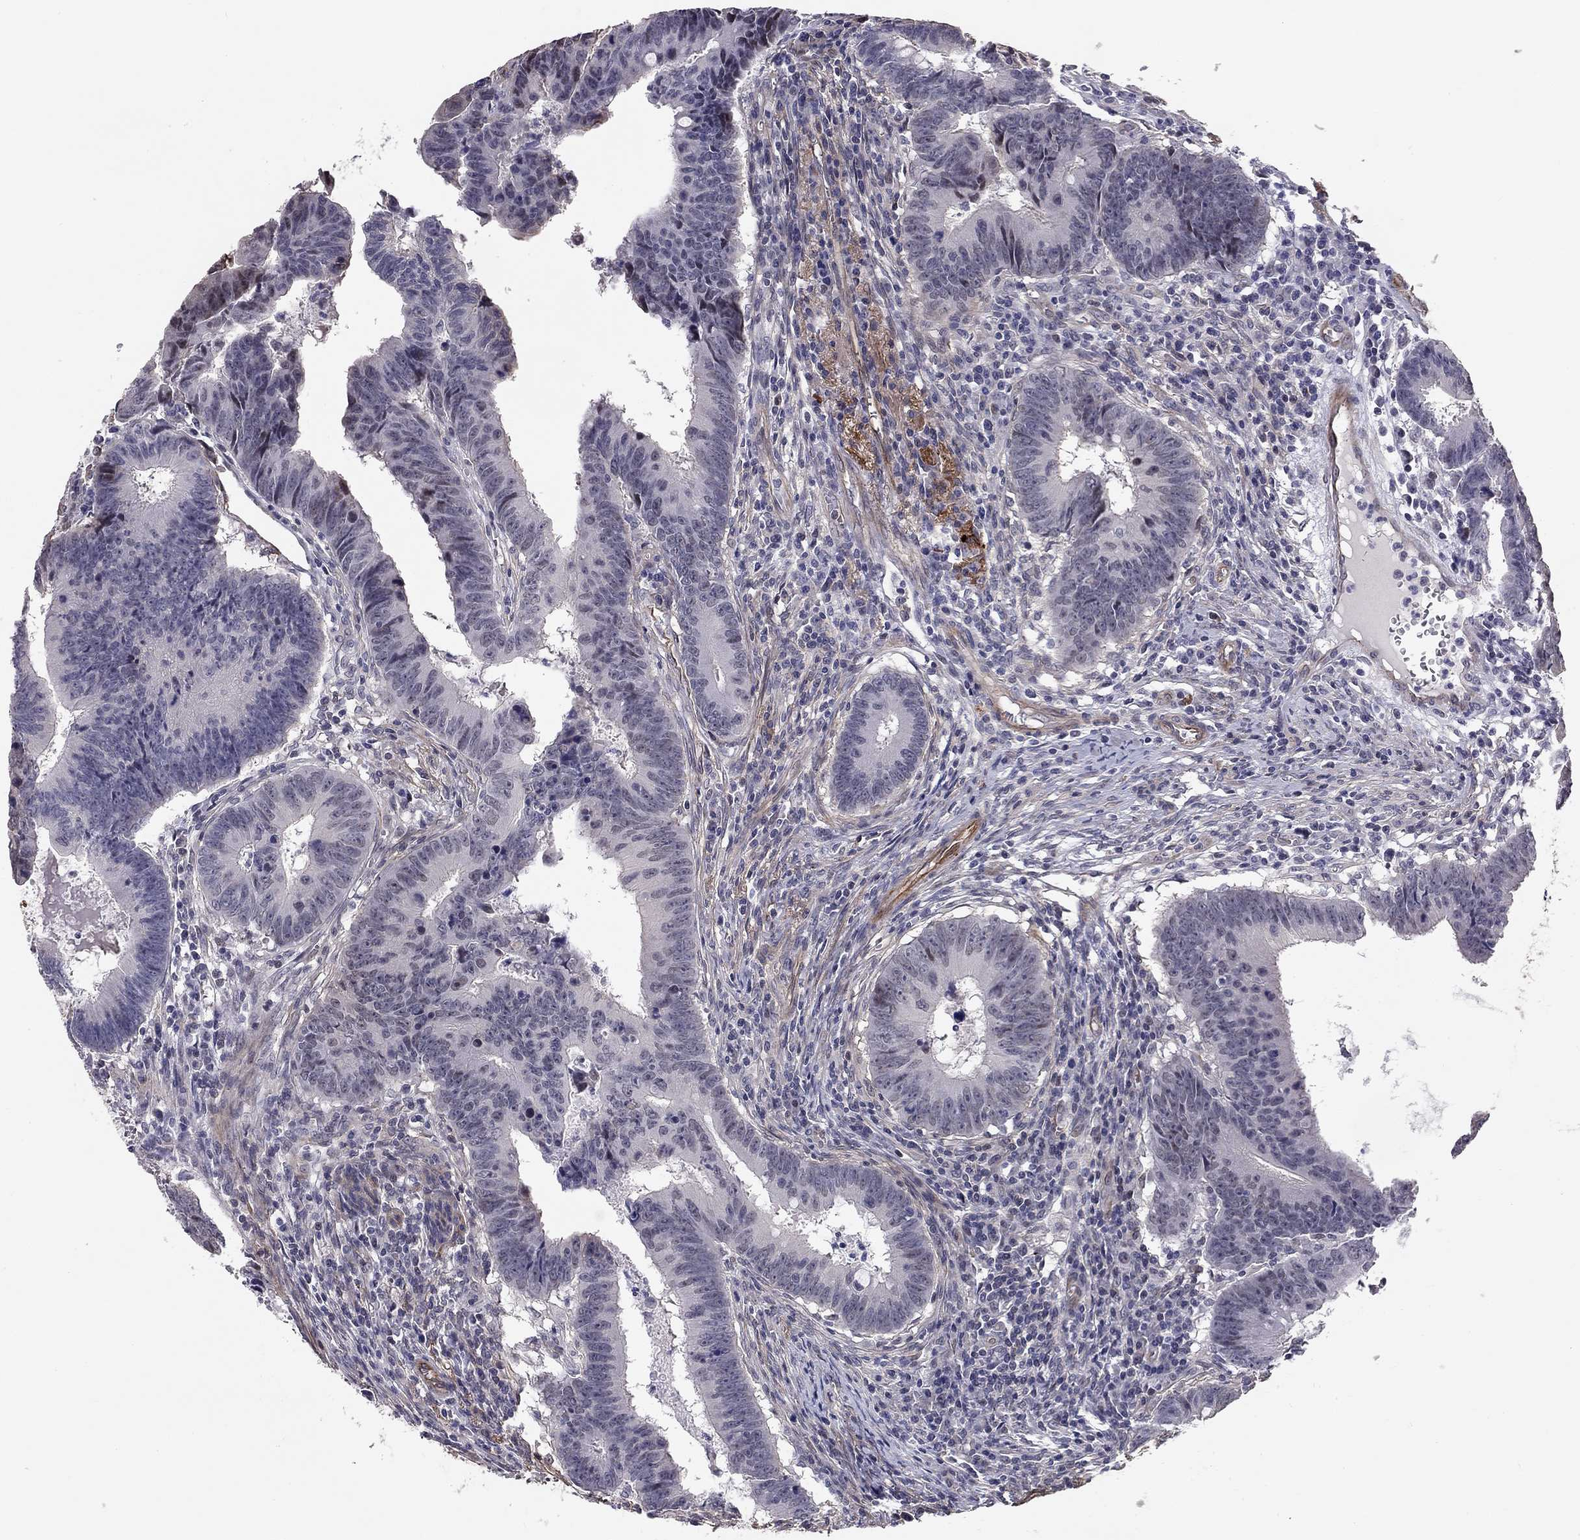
{"staining": {"intensity": "negative", "quantity": "none", "location": "none"}, "tissue": "colorectal cancer", "cell_type": "Tumor cells", "image_type": "cancer", "snomed": [{"axis": "morphology", "description": "Adenocarcinoma, NOS"}, {"axis": "topography", "description": "Colon"}], "caption": "IHC micrograph of neoplastic tissue: human colorectal adenocarcinoma stained with DAB (3,3'-diaminobenzidine) shows no significant protein positivity in tumor cells.", "gene": "GJB4", "patient": {"sex": "female", "age": 87}}